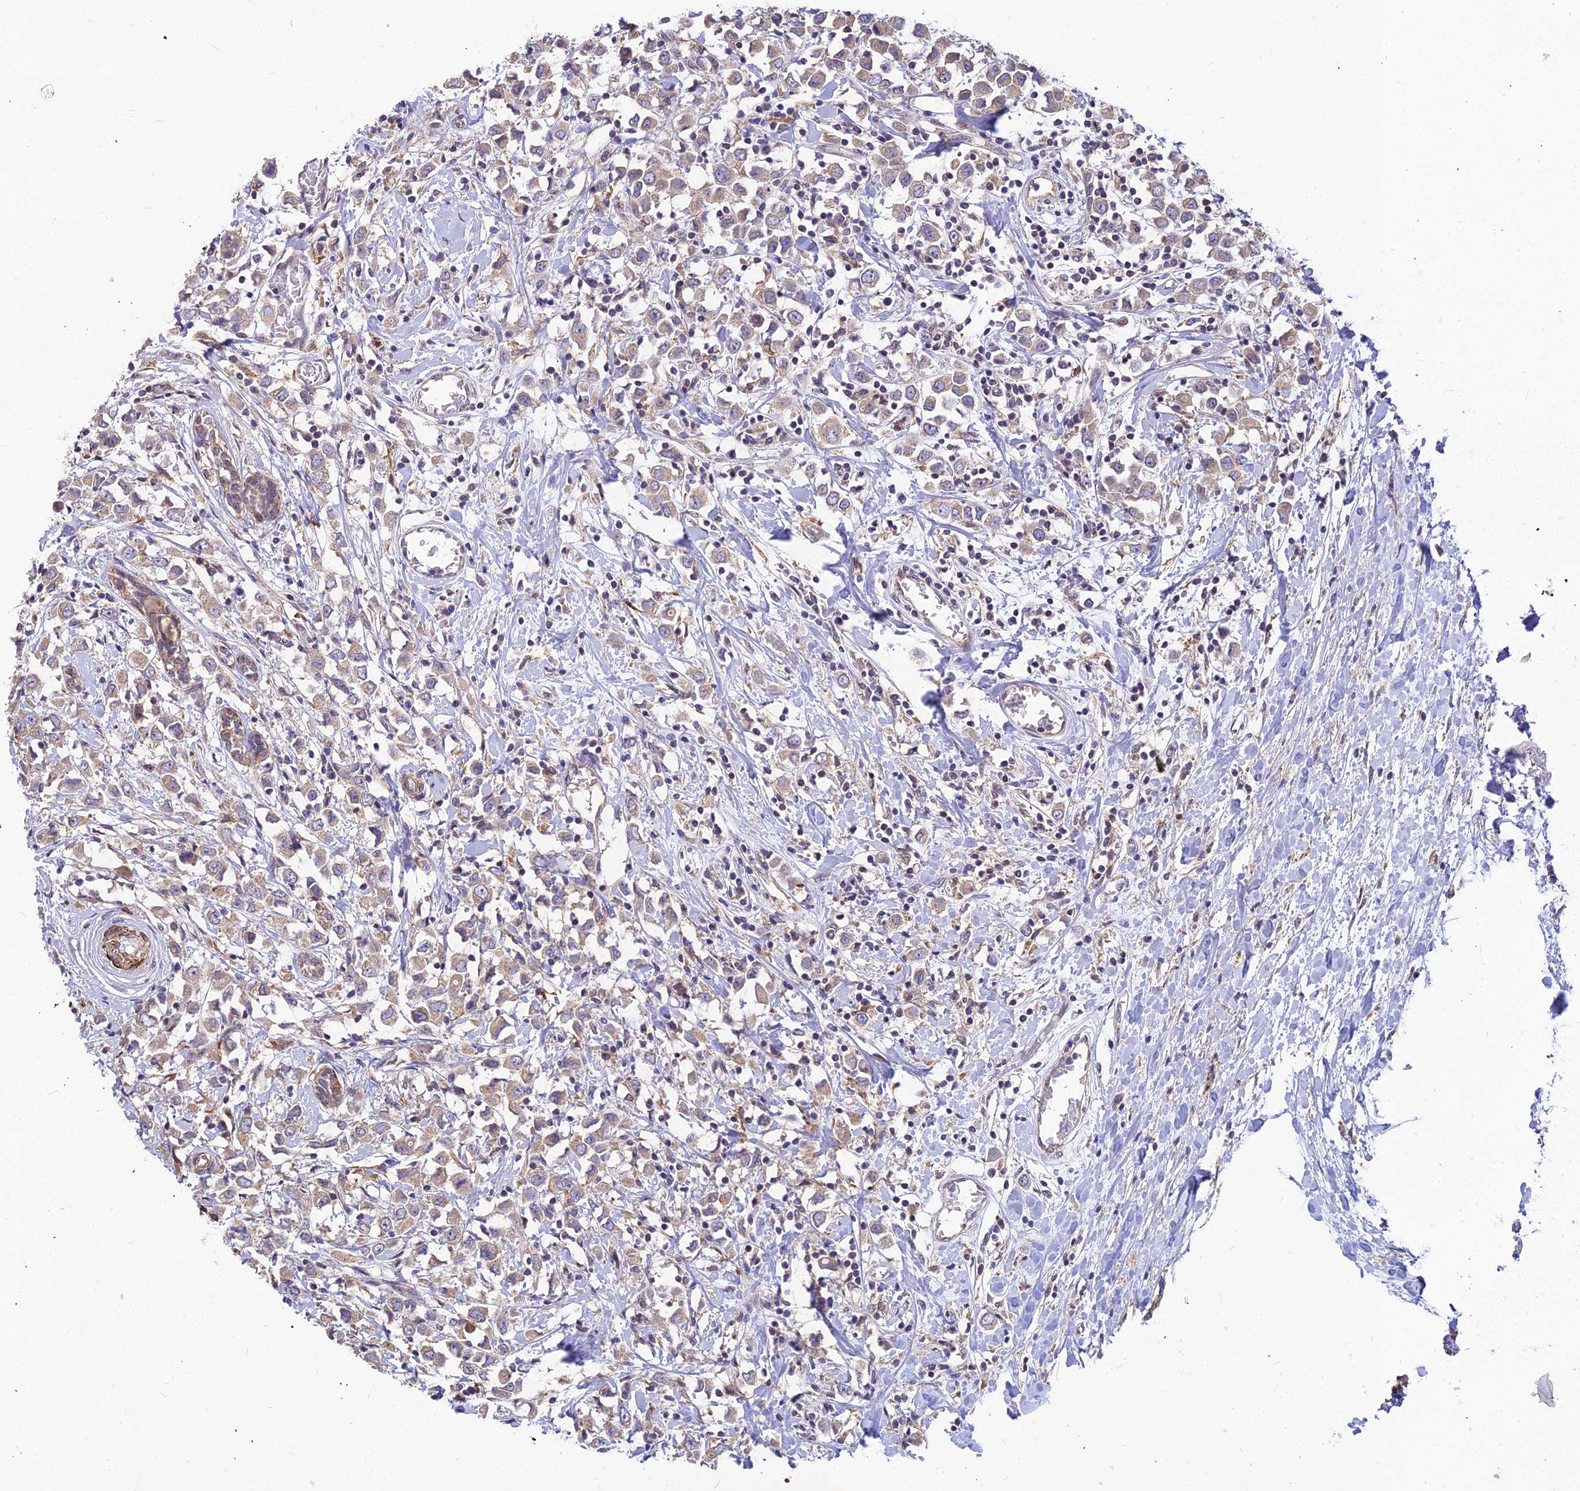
{"staining": {"intensity": "weak", "quantity": "25%-75%", "location": "cytoplasmic/membranous"}, "tissue": "breast cancer", "cell_type": "Tumor cells", "image_type": "cancer", "snomed": [{"axis": "morphology", "description": "Duct carcinoma"}, {"axis": "topography", "description": "Breast"}], "caption": "An image of breast cancer stained for a protein displays weak cytoplasmic/membranous brown staining in tumor cells.", "gene": "LEKR1", "patient": {"sex": "female", "age": 61}}